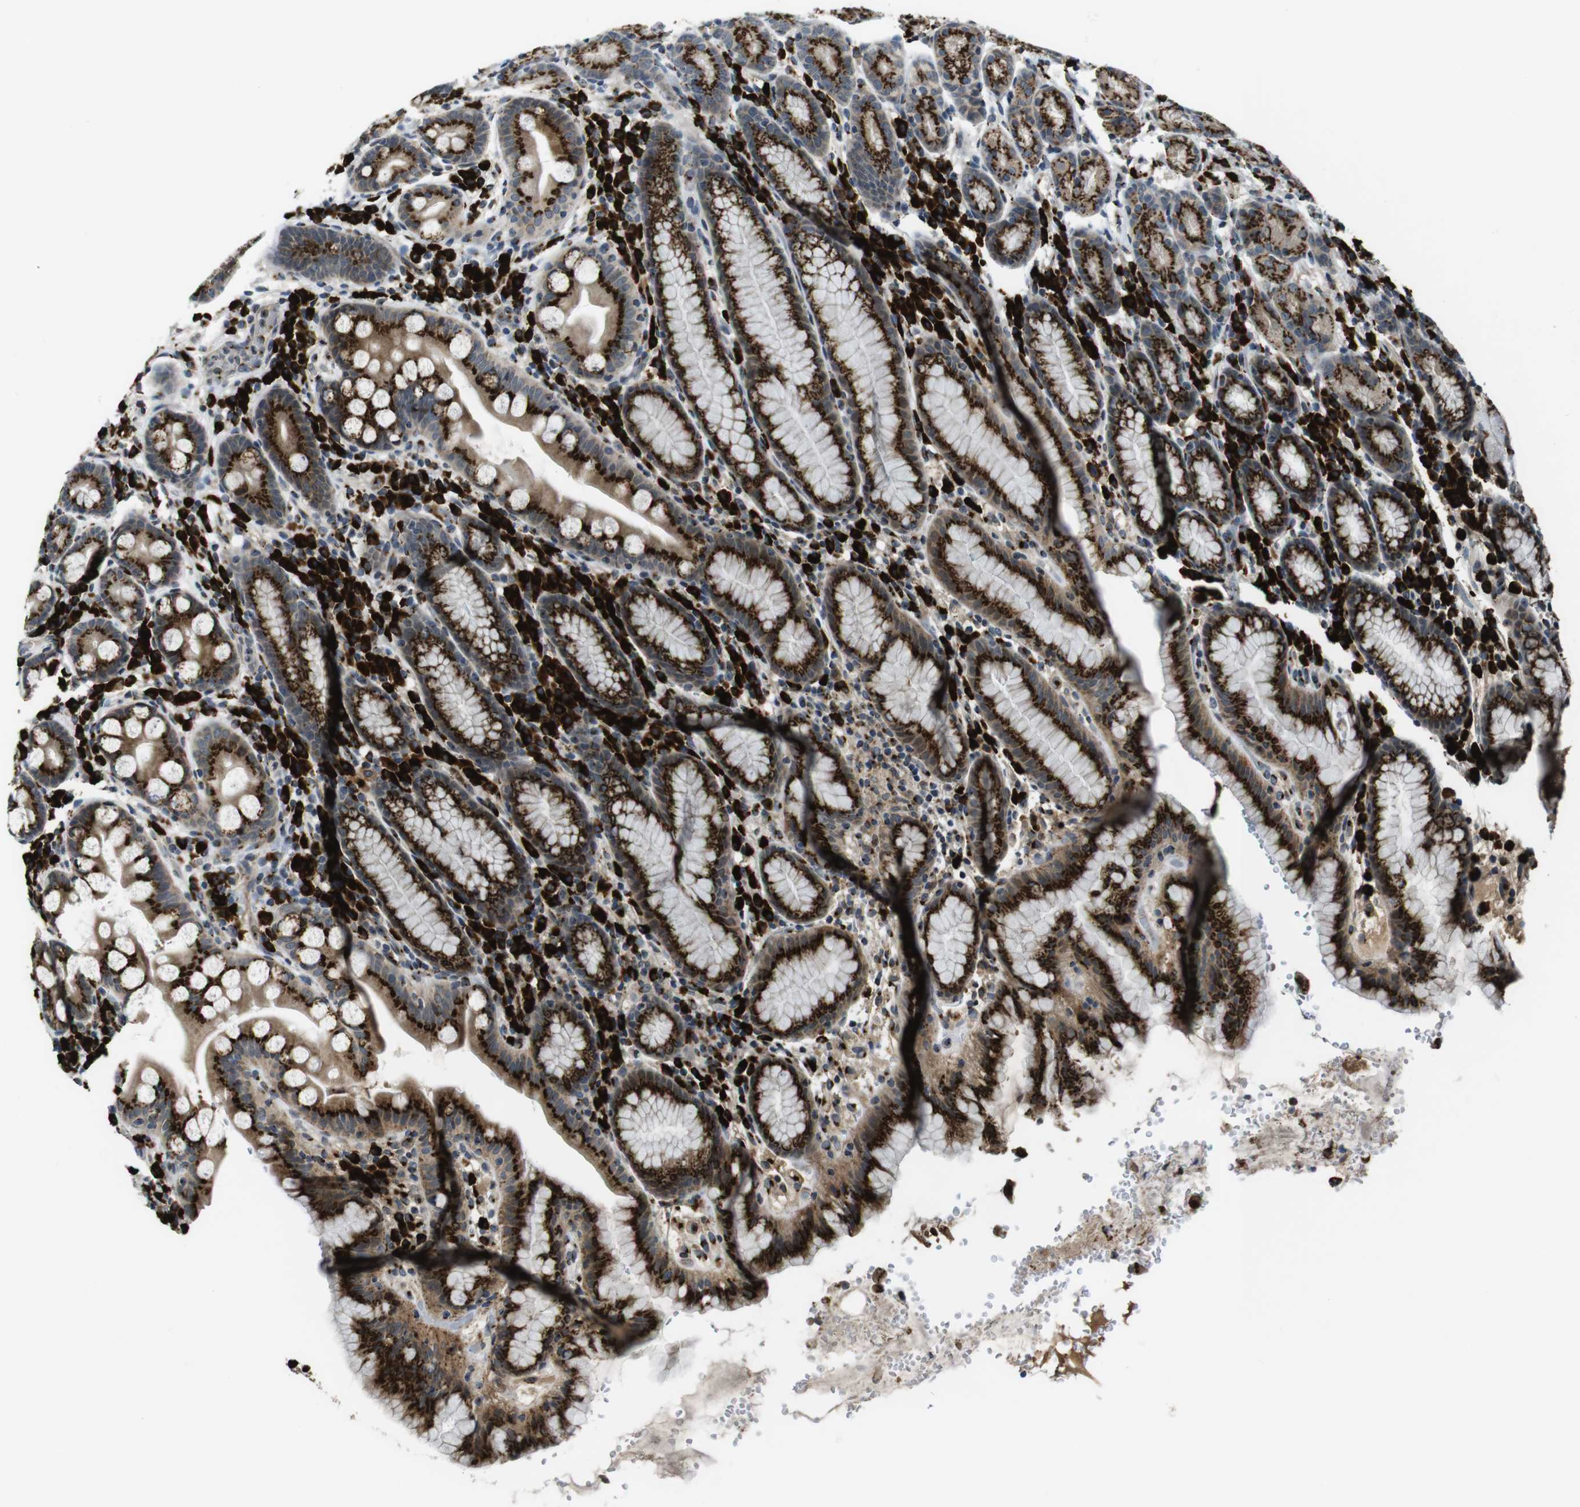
{"staining": {"intensity": "strong", "quantity": ">75%", "location": "cytoplasmic/membranous"}, "tissue": "stomach", "cell_type": "Glandular cells", "image_type": "normal", "snomed": [{"axis": "morphology", "description": "Normal tissue, NOS"}, {"axis": "topography", "description": "Stomach, lower"}], "caption": "A high amount of strong cytoplasmic/membranous expression is appreciated in approximately >75% of glandular cells in benign stomach.", "gene": "ZFPL1", "patient": {"sex": "male", "age": 52}}